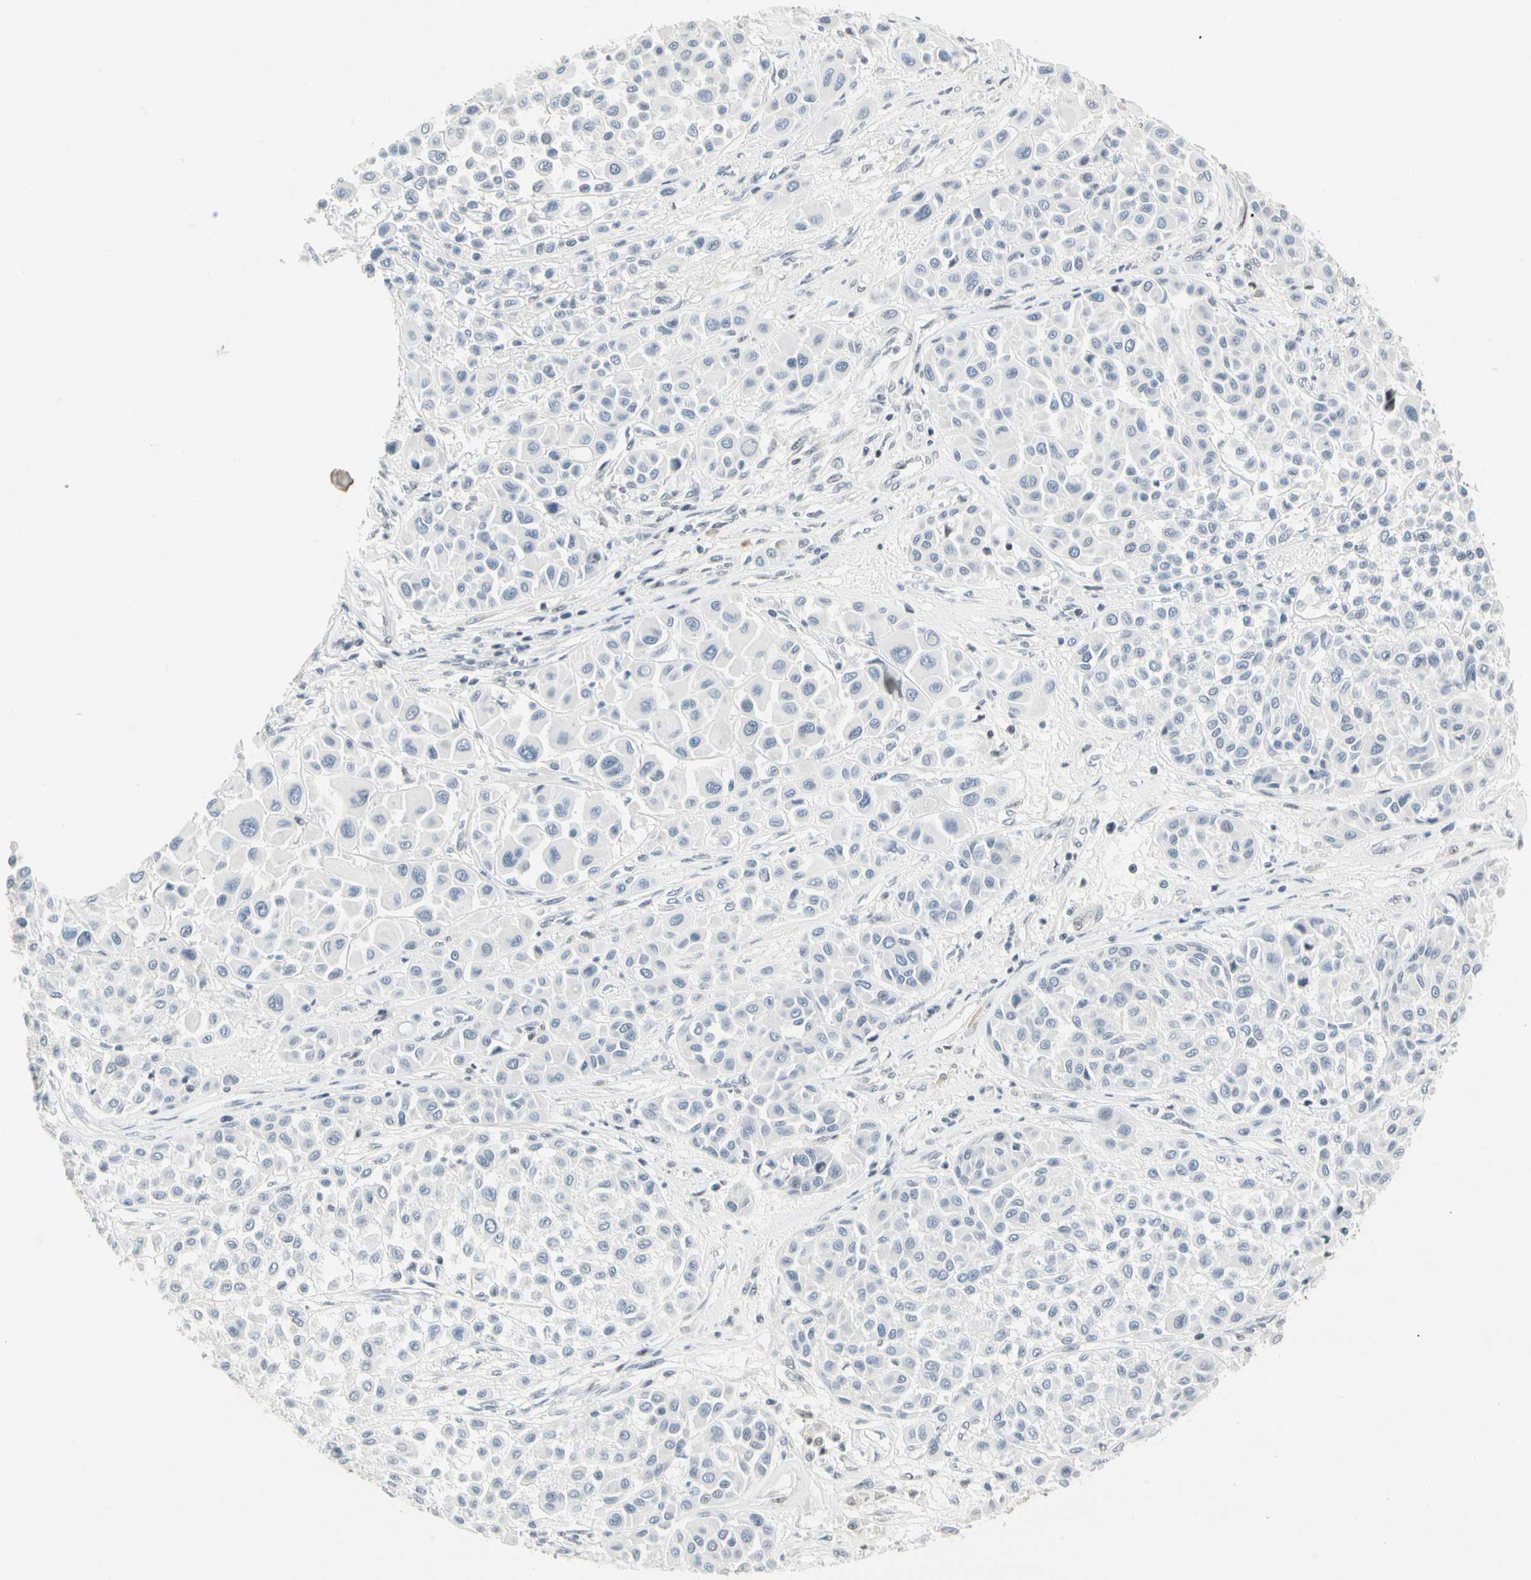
{"staining": {"intensity": "negative", "quantity": "none", "location": "none"}, "tissue": "melanoma", "cell_type": "Tumor cells", "image_type": "cancer", "snomed": [{"axis": "morphology", "description": "Malignant melanoma, Metastatic site"}, {"axis": "topography", "description": "Soft tissue"}], "caption": "High power microscopy histopathology image of an IHC photomicrograph of malignant melanoma (metastatic site), revealing no significant positivity in tumor cells.", "gene": "ZSCAN16", "patient": {"sex": "male", "age": 41}}